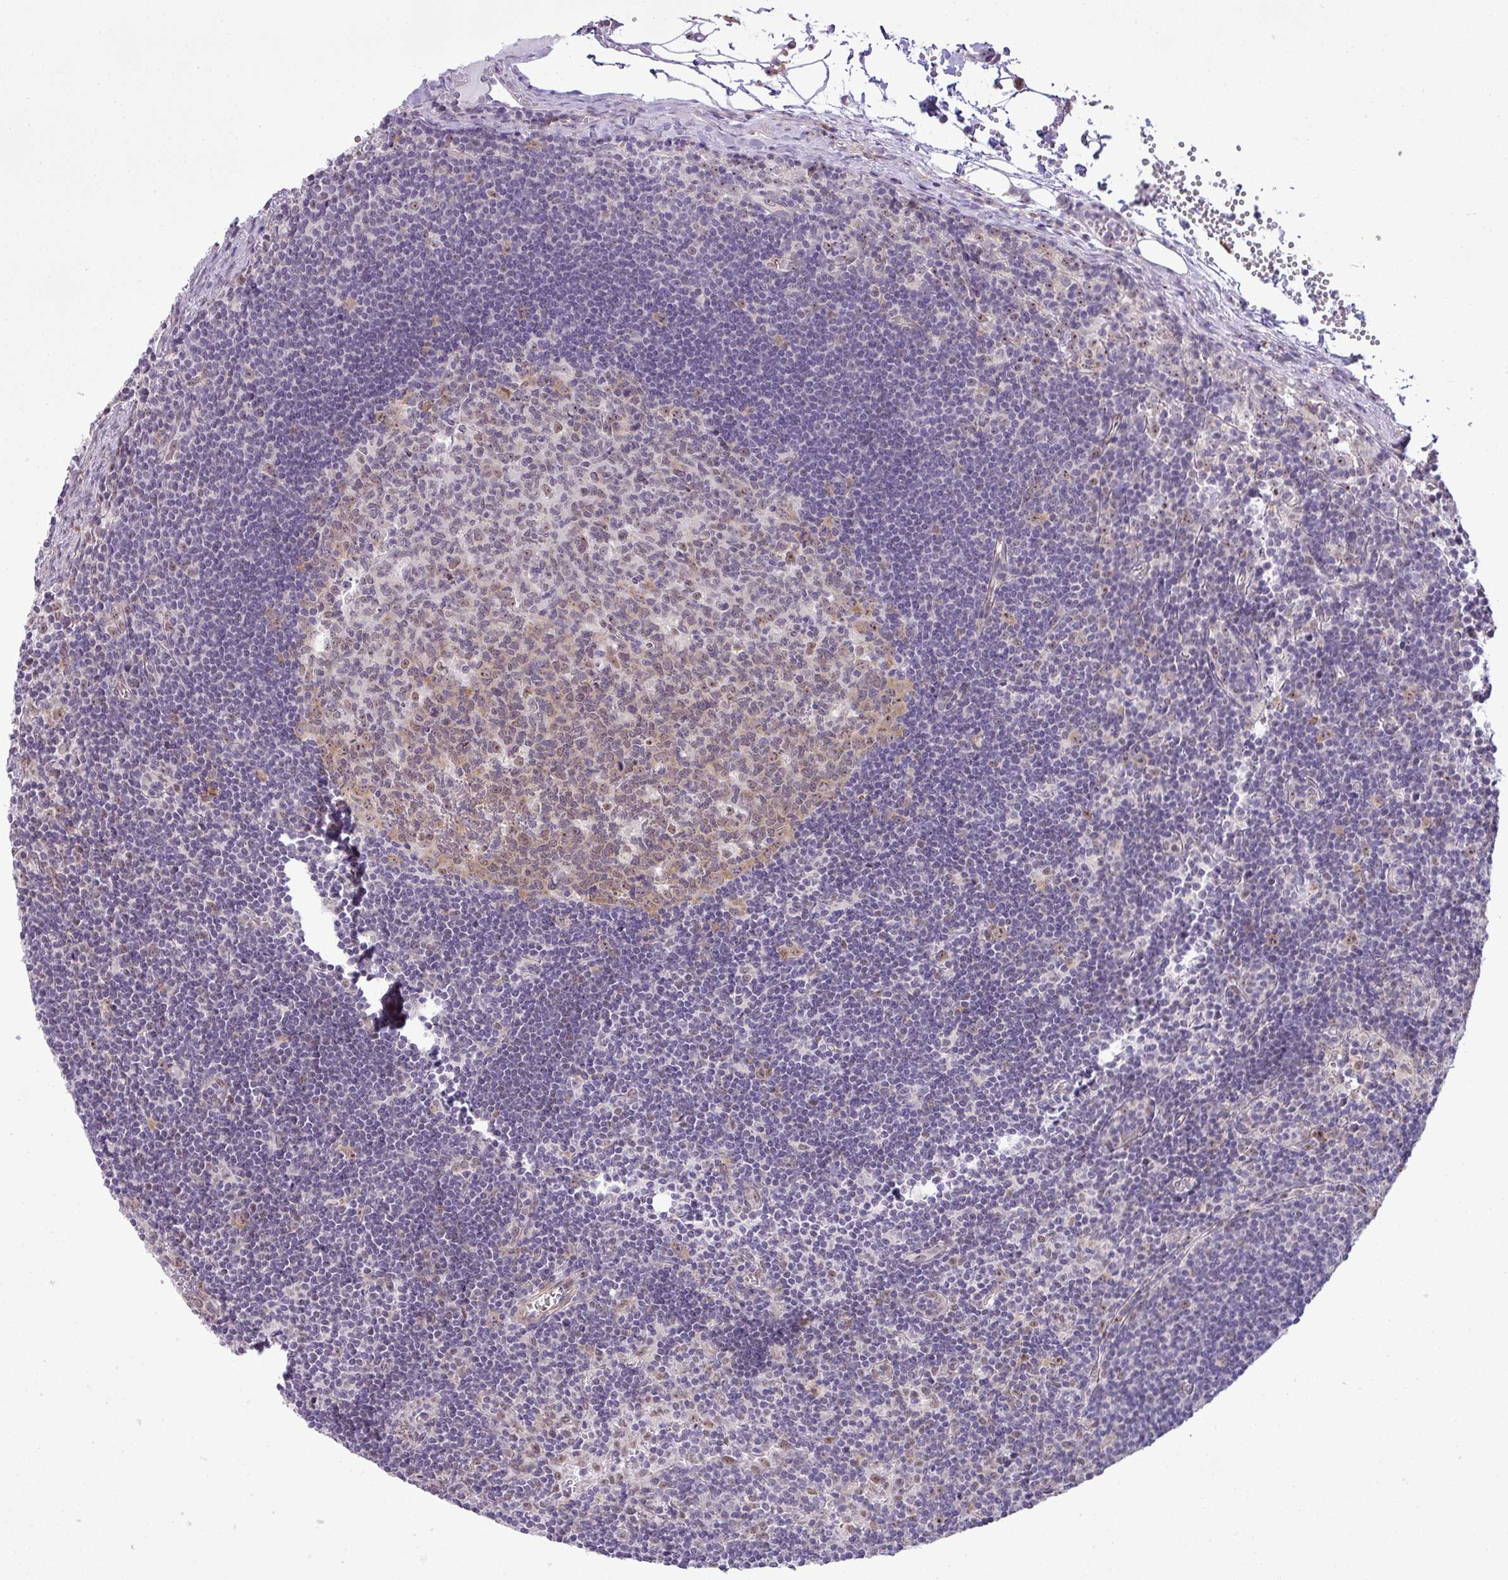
{"staining": {"intensity": "weak", "quantity": "25%-75%", "location": "cytoplasmic/membranous,nuclear"}, "tissue": "lymph node", "cell_type": "Germinal center cells", "image_type": "normal", "snomed": [{"axis": "morphology", "description": "Normal tissue, NOS"}, {"axis": "topography", "description": "Lymph node"}], "caption": "Lymph node stained with DAB (3,3'-diaminobenzidine) IHC reveals low levels of weak cytoplasmic/membranous,nuclear expression in about 25%-75% of germinal center cells.", "gene": "MAK16", "patient": {"sex": "female", "age": 29}}